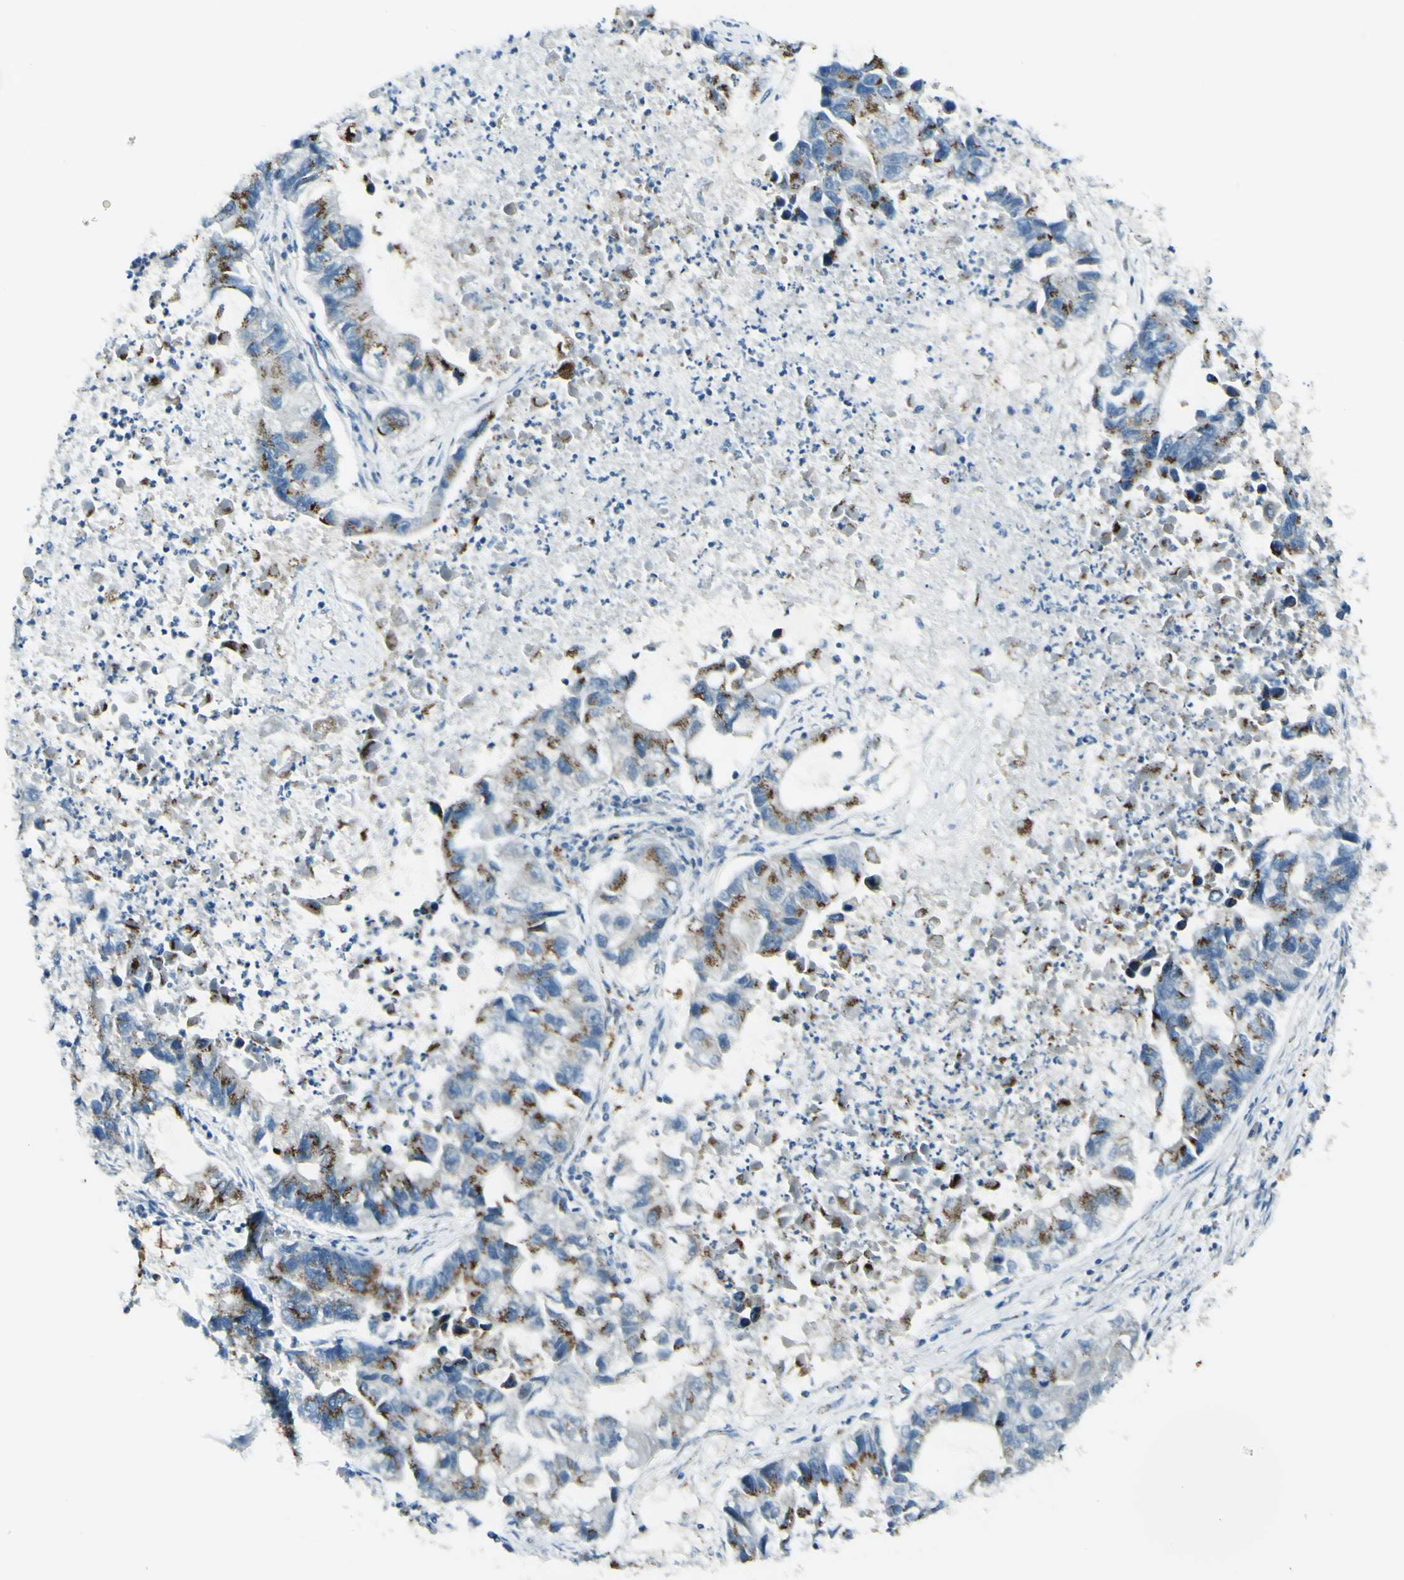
{"staining": {"intensity": "strong", "quantity": "25%-75%", "location": "cytoplasmic/membranous"}, "tissue": "lung cancer", "cell_type": "Tumor cells", "image_type": "cancer", "snomed": [{"axis": "morphology", "description": "Adenocarcinoma, NOS"}, {"axis": "topography", "description": "Lung"}], "caption": "Protein staining shows strong cytoplasmic/membranous positivity in about 25%-75% of tumor cells in lung adenocarcinoma.", "gene": "B4GALT1", "patient": {"sex": "female", "age": 51}}